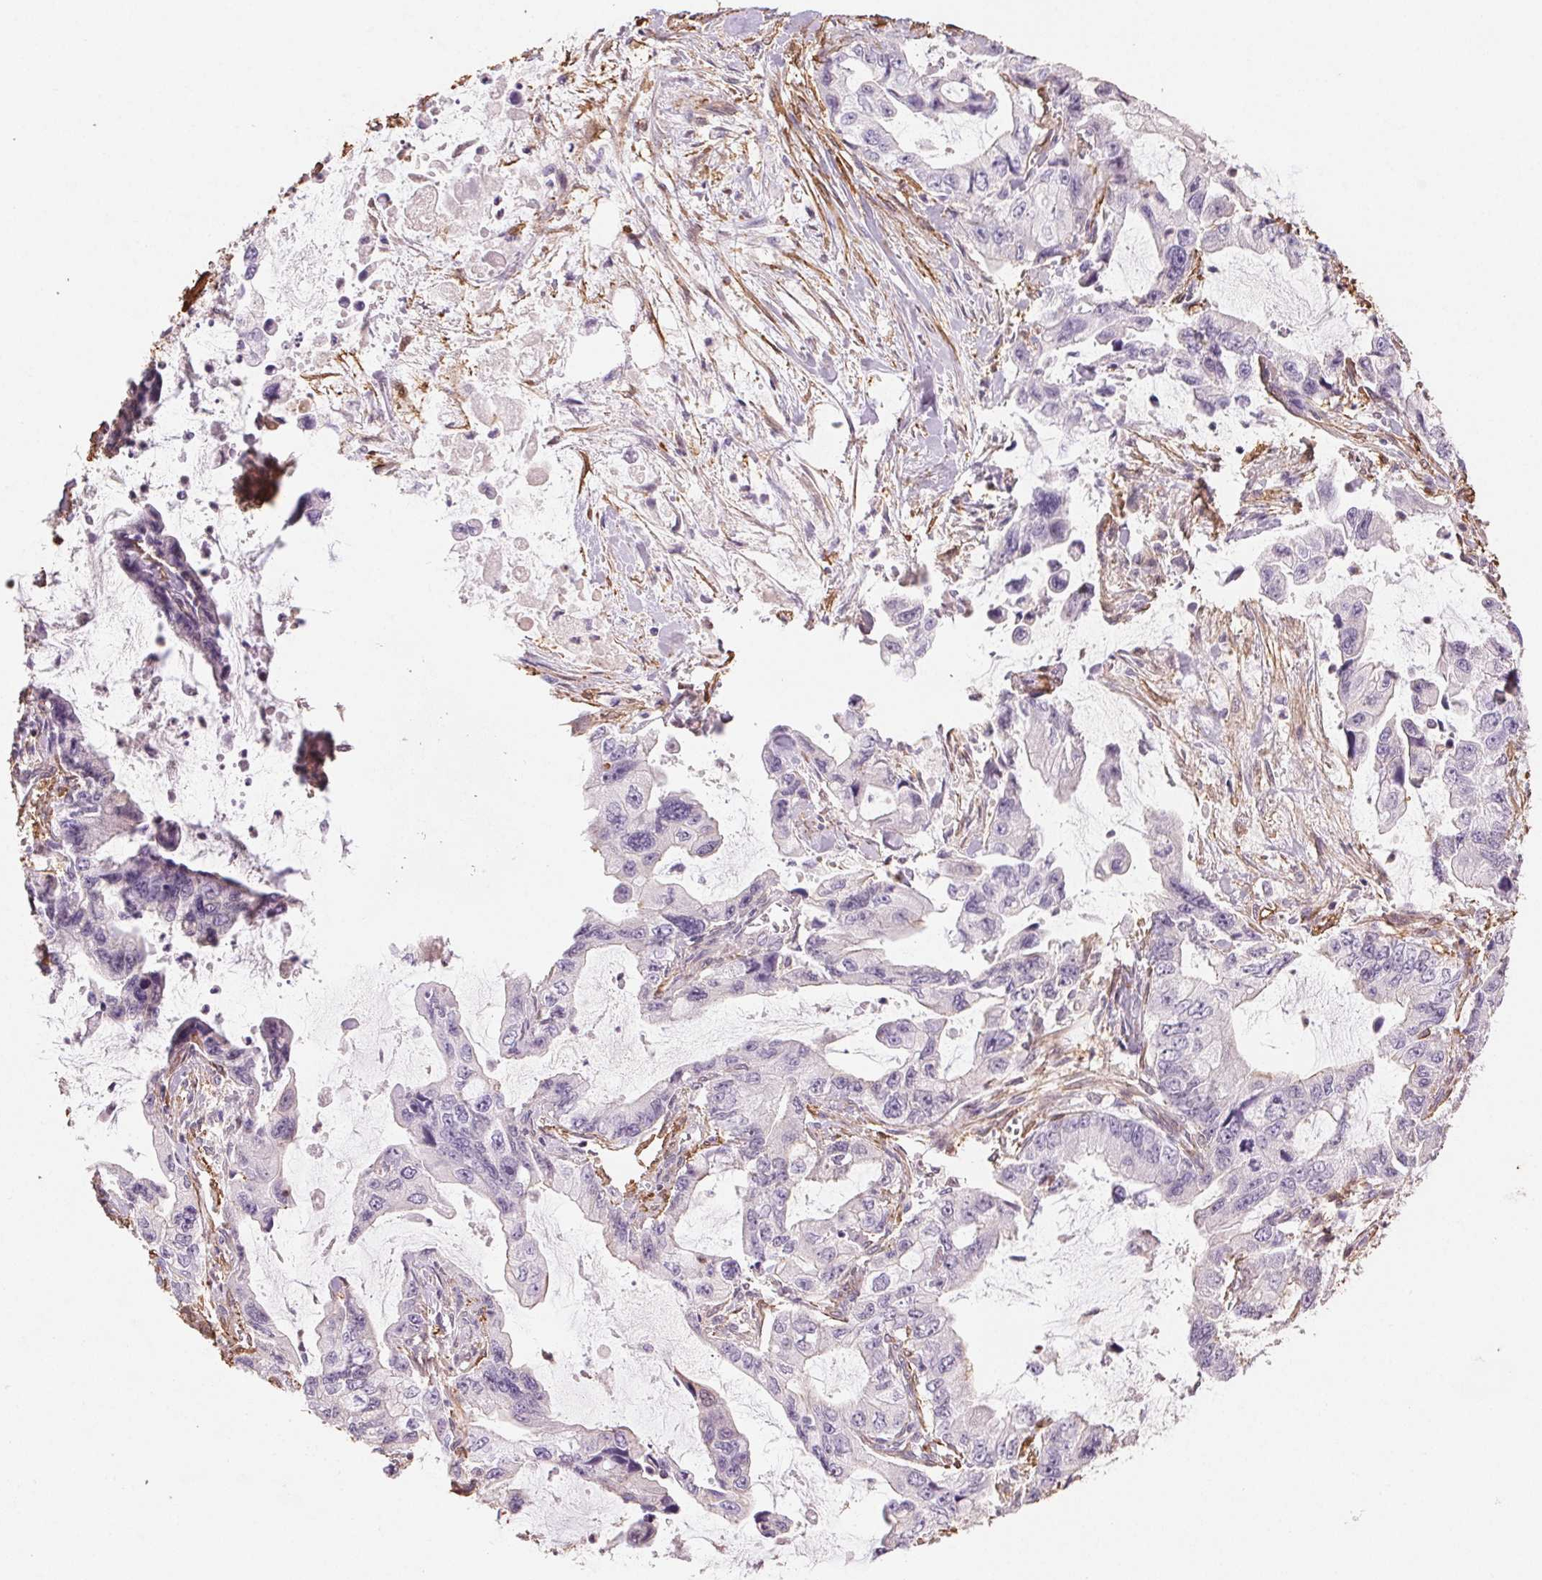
{"staining": {"intensity": "negative", "quantity": "none", "location": "none"}, "tissue": "stomach cancer", "cell_type": "Tumor cells", "image_type": "cancer", "snomed": [{"axis": "morphology", "description": "Adenocarcinoma, NOS"}, {"axis": "topography", "description": "Pancreas"}, {"axis": "topography", "description": "Stomach, upper"}, {"axis": "topography", "description": "Stomach"}], "caption": "IHC photomicrograph of stomach adenocarcinoma stained for a protein (brown), which shows no positivity in tumor cells.", "gene": "GPX8", "patient": {"sex": "male", "age": 77}}